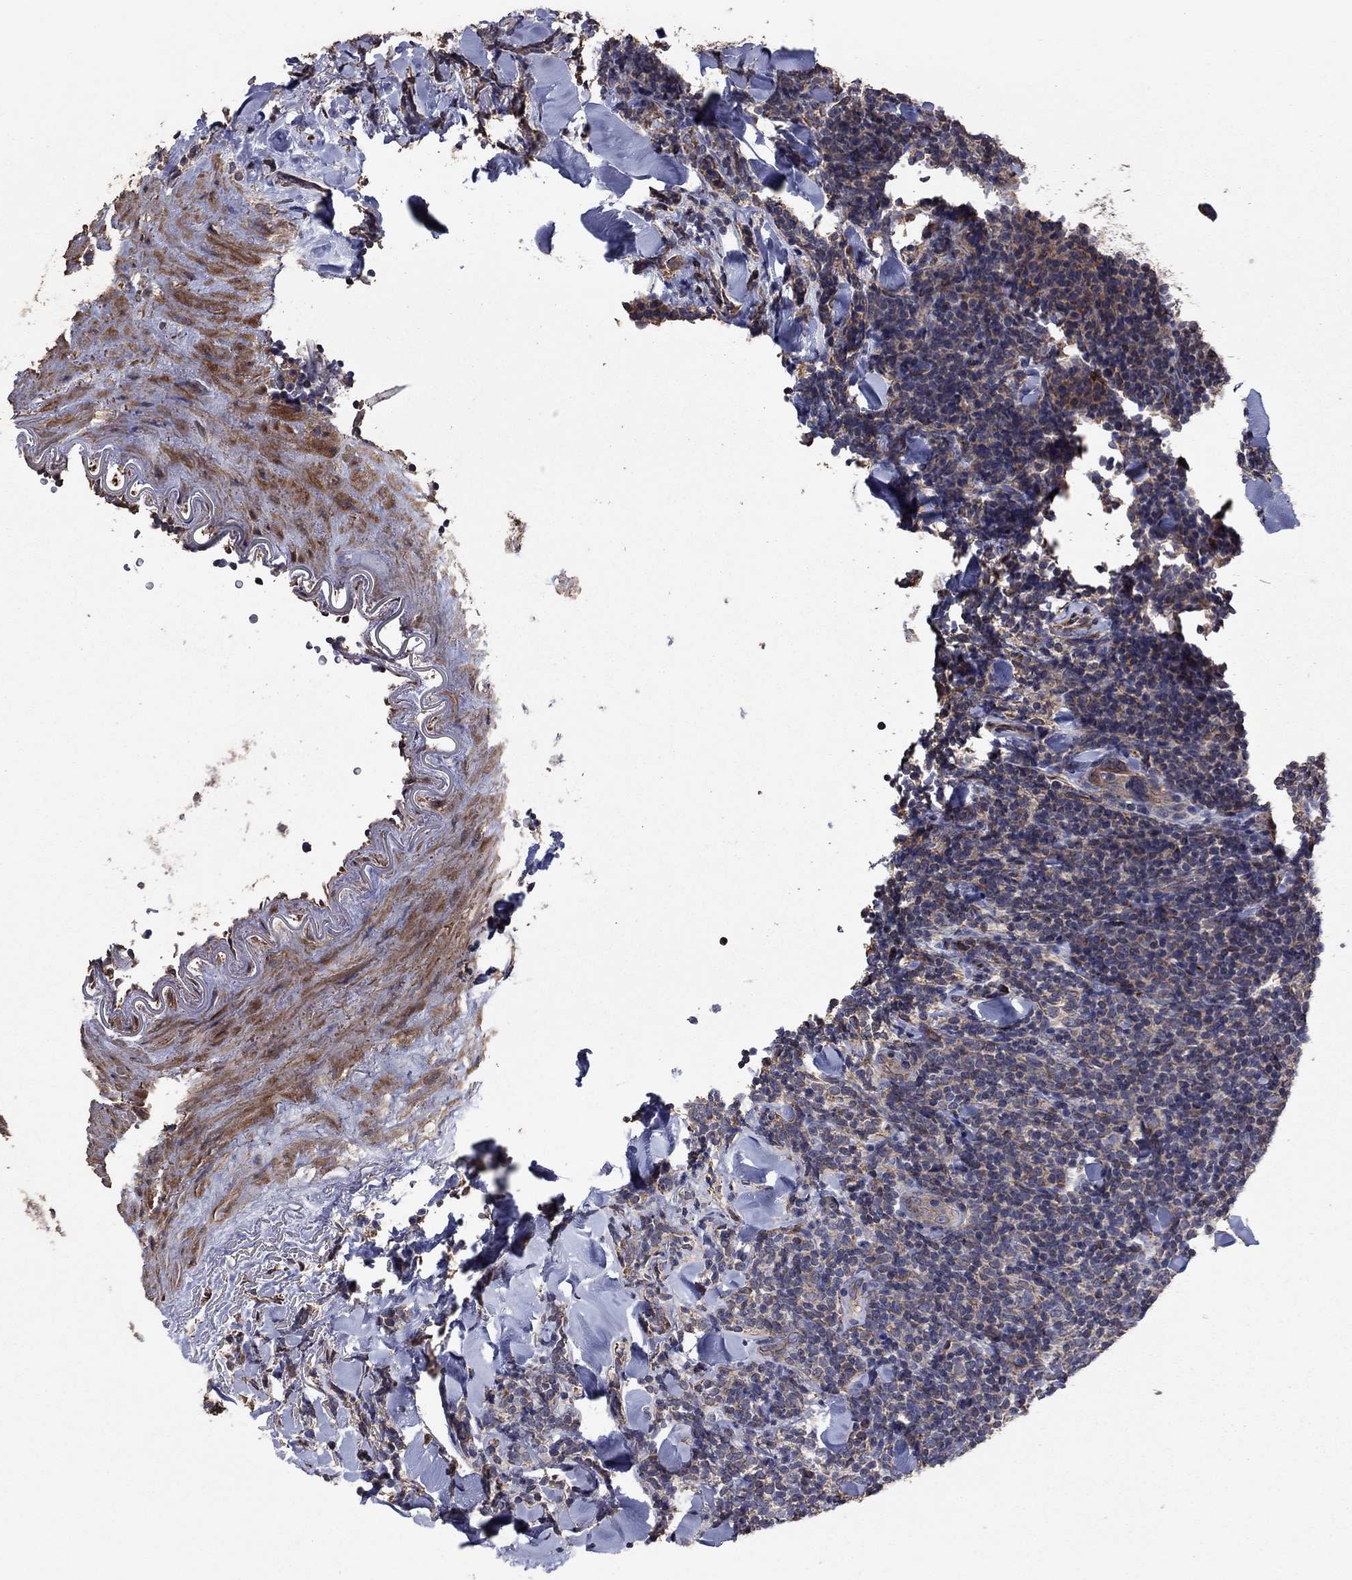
{"staining": {"intensity": "negative", "quantity": "none", "location": "none"}, "tissue": "lymphoma", "cell_type": "Tumor cells", "image_type": "cancer", "snomed": [{"axis": "morphology", "description": "Malignant lymphoma, non-Hodgkin's type, Low grade"}, {"axis": "topography", "description": "Lymph node"}], "caption": "This histopathology image is of malignant lymphoma, non-Hodgkin's type (low-grade) stained with immunohistochemistry to label a protein in brown with the nuclei are counter-stained blue. There is no positivity in tumor cells.", "gene": "FLT4", "patient": {"sex": "female", "age": 56}}